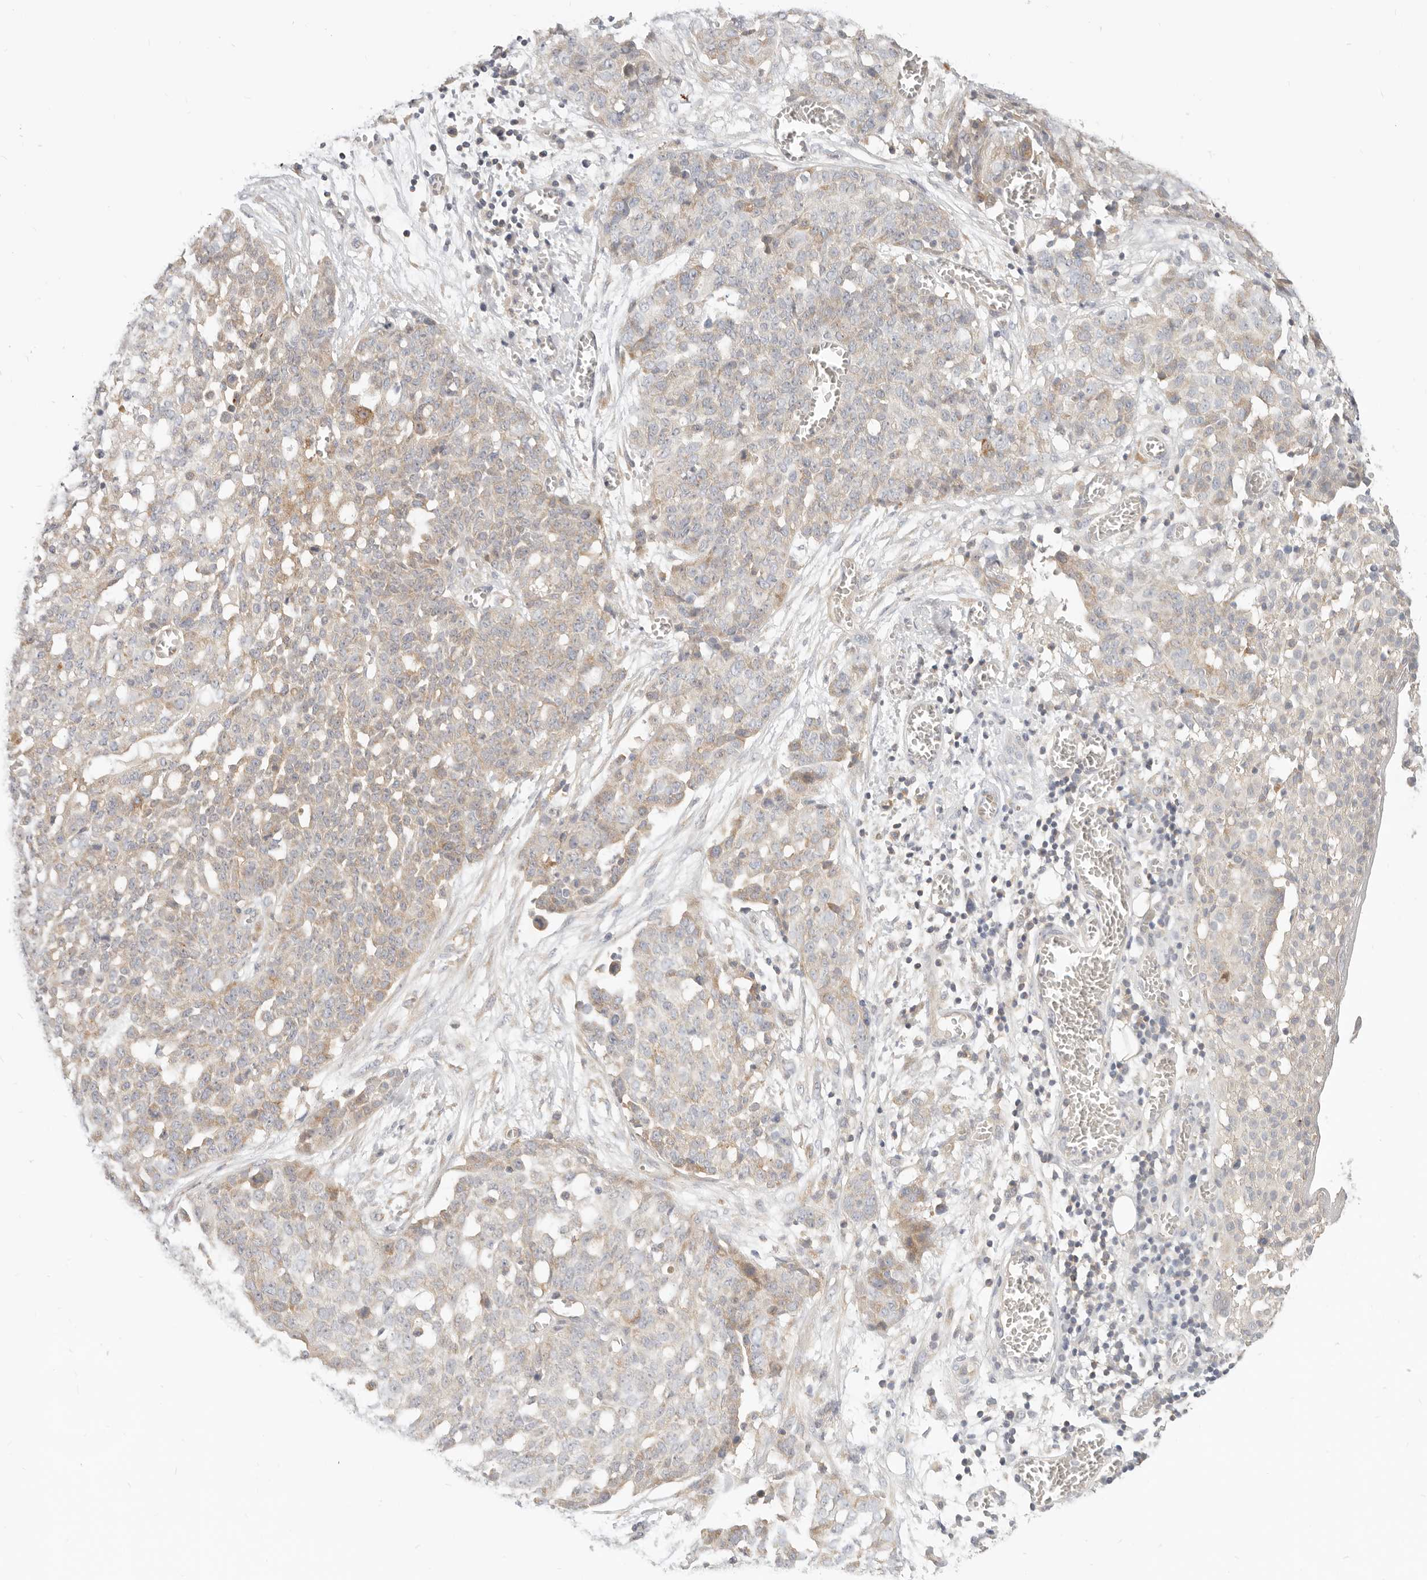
{"staining": {"intensity": "weak", "quantity": "<25%", "location": "cytoplasmic/membranous"}, "tissue": "ovarian cancer", "cell_type": "Tumor cells", "image_type": "cancer", "snomed": [{"axis": "morphology", "description": "Cystadenocarcinoma, serous, NOS"}, {"axis": "topography", "description": "Soft tissue"}, {"axis": "topography", "description": "Ovary"}], "caption": "Human ovarian serous cystadenocarcinoma stained for a protein using IHC displays no positivity in tumor cells.", "gene": "LTB4R2", "patient": {"sex": "female", "age": 57}}